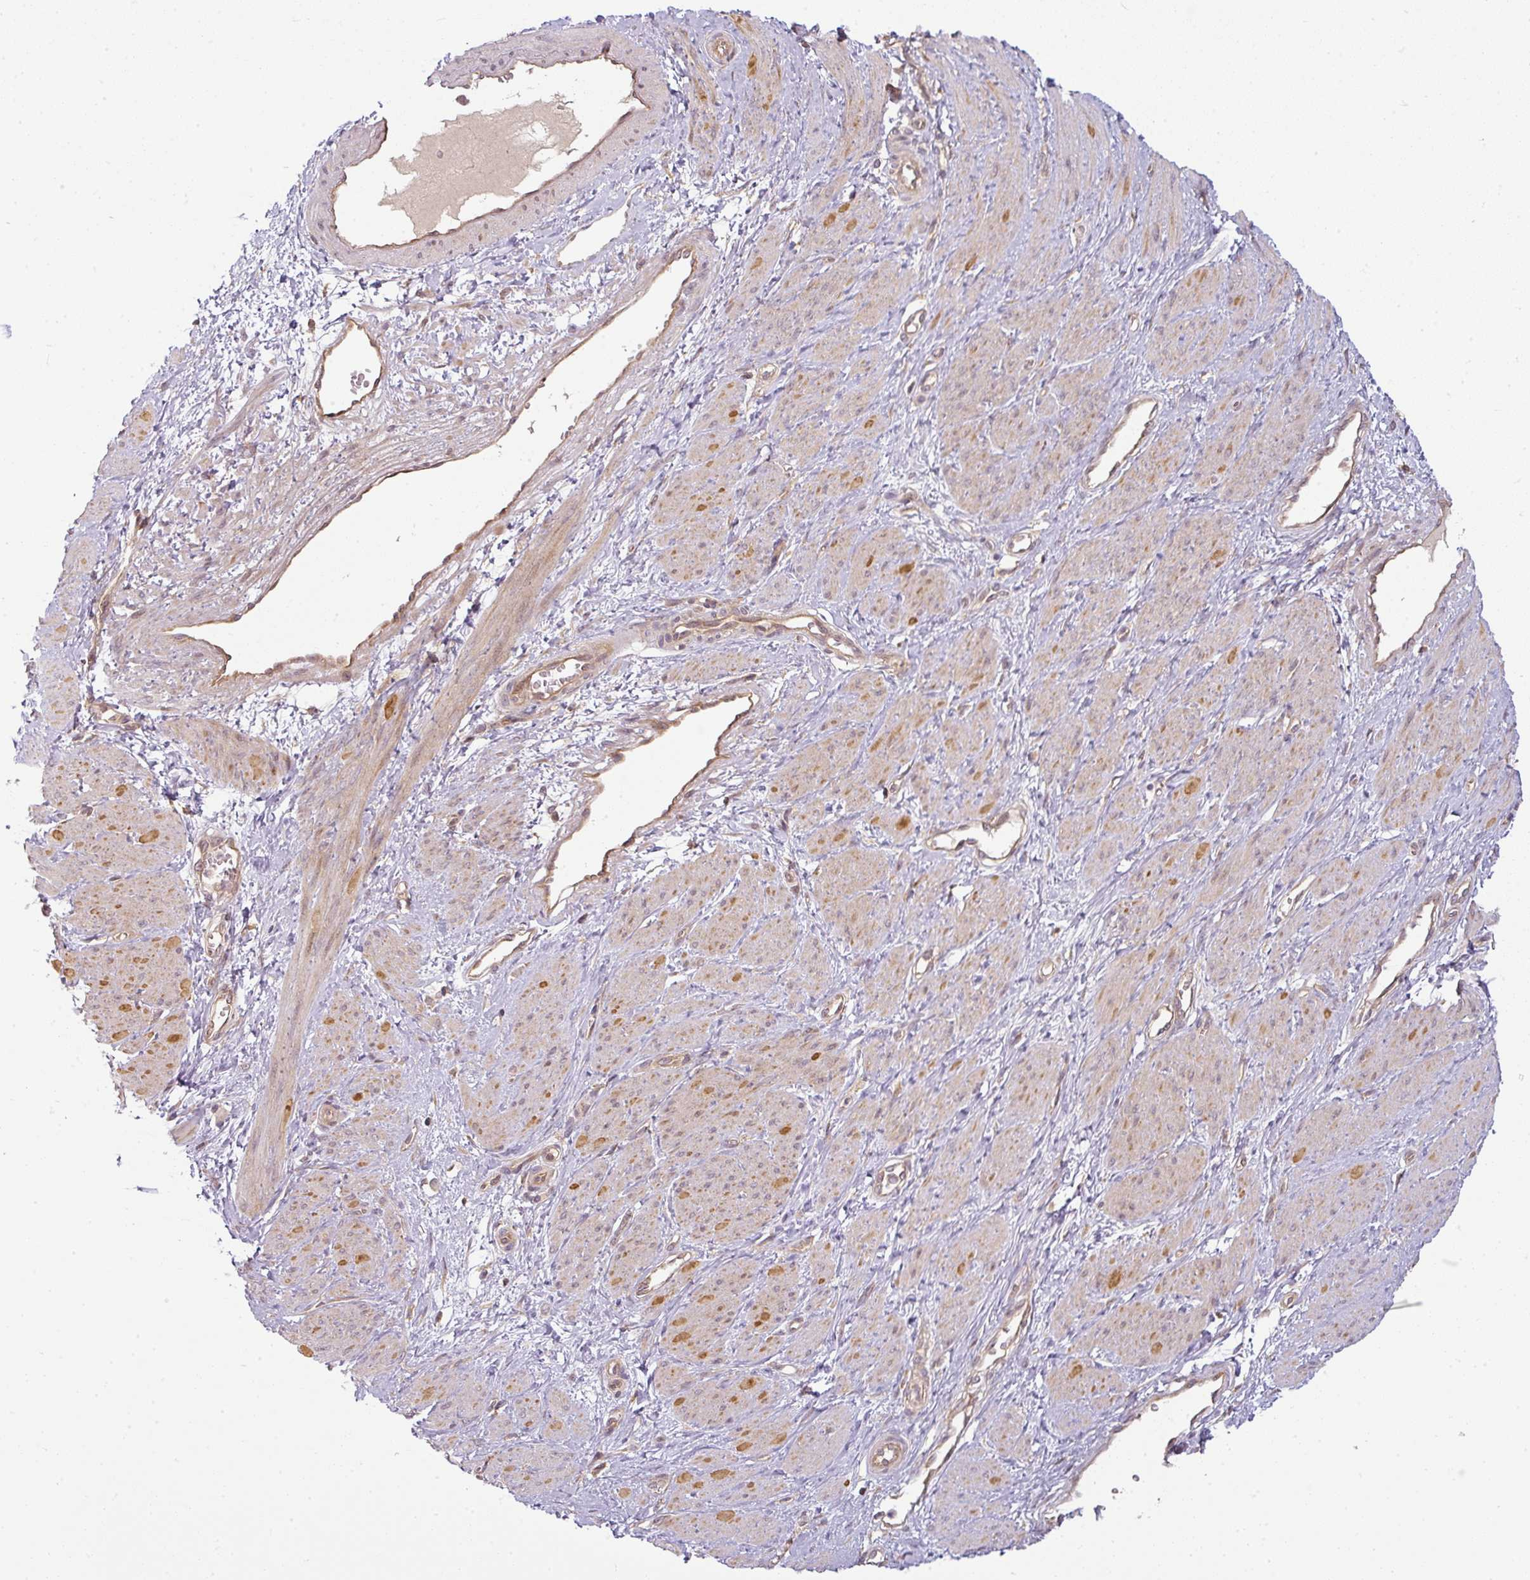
{"staining": {"intensity": "moderate", "quantity": "25%-75%", "location": "cytoplasmic/membranous"}, "tissue": "smooth muscle", "cell_type": "Smooth muscle cells", "image_type": "normal", "snomed": [{"axis": "morphology", "description": "Normal tissue, NOS"}, {"axis": "topography", "description": "Smooth muscle"}, {"axis": "topography", "description": "Uterus"}], "caption": "This image shows normal smooth muscle stained with IHC to label a protein in brown. The cytoplasmic/membranous of smooth muscle cells show moderate positivity for the protein. Nuclei are counter-stained blue.", "gene": "RNF31", "patient": {"sex": "female", "age": 39}}